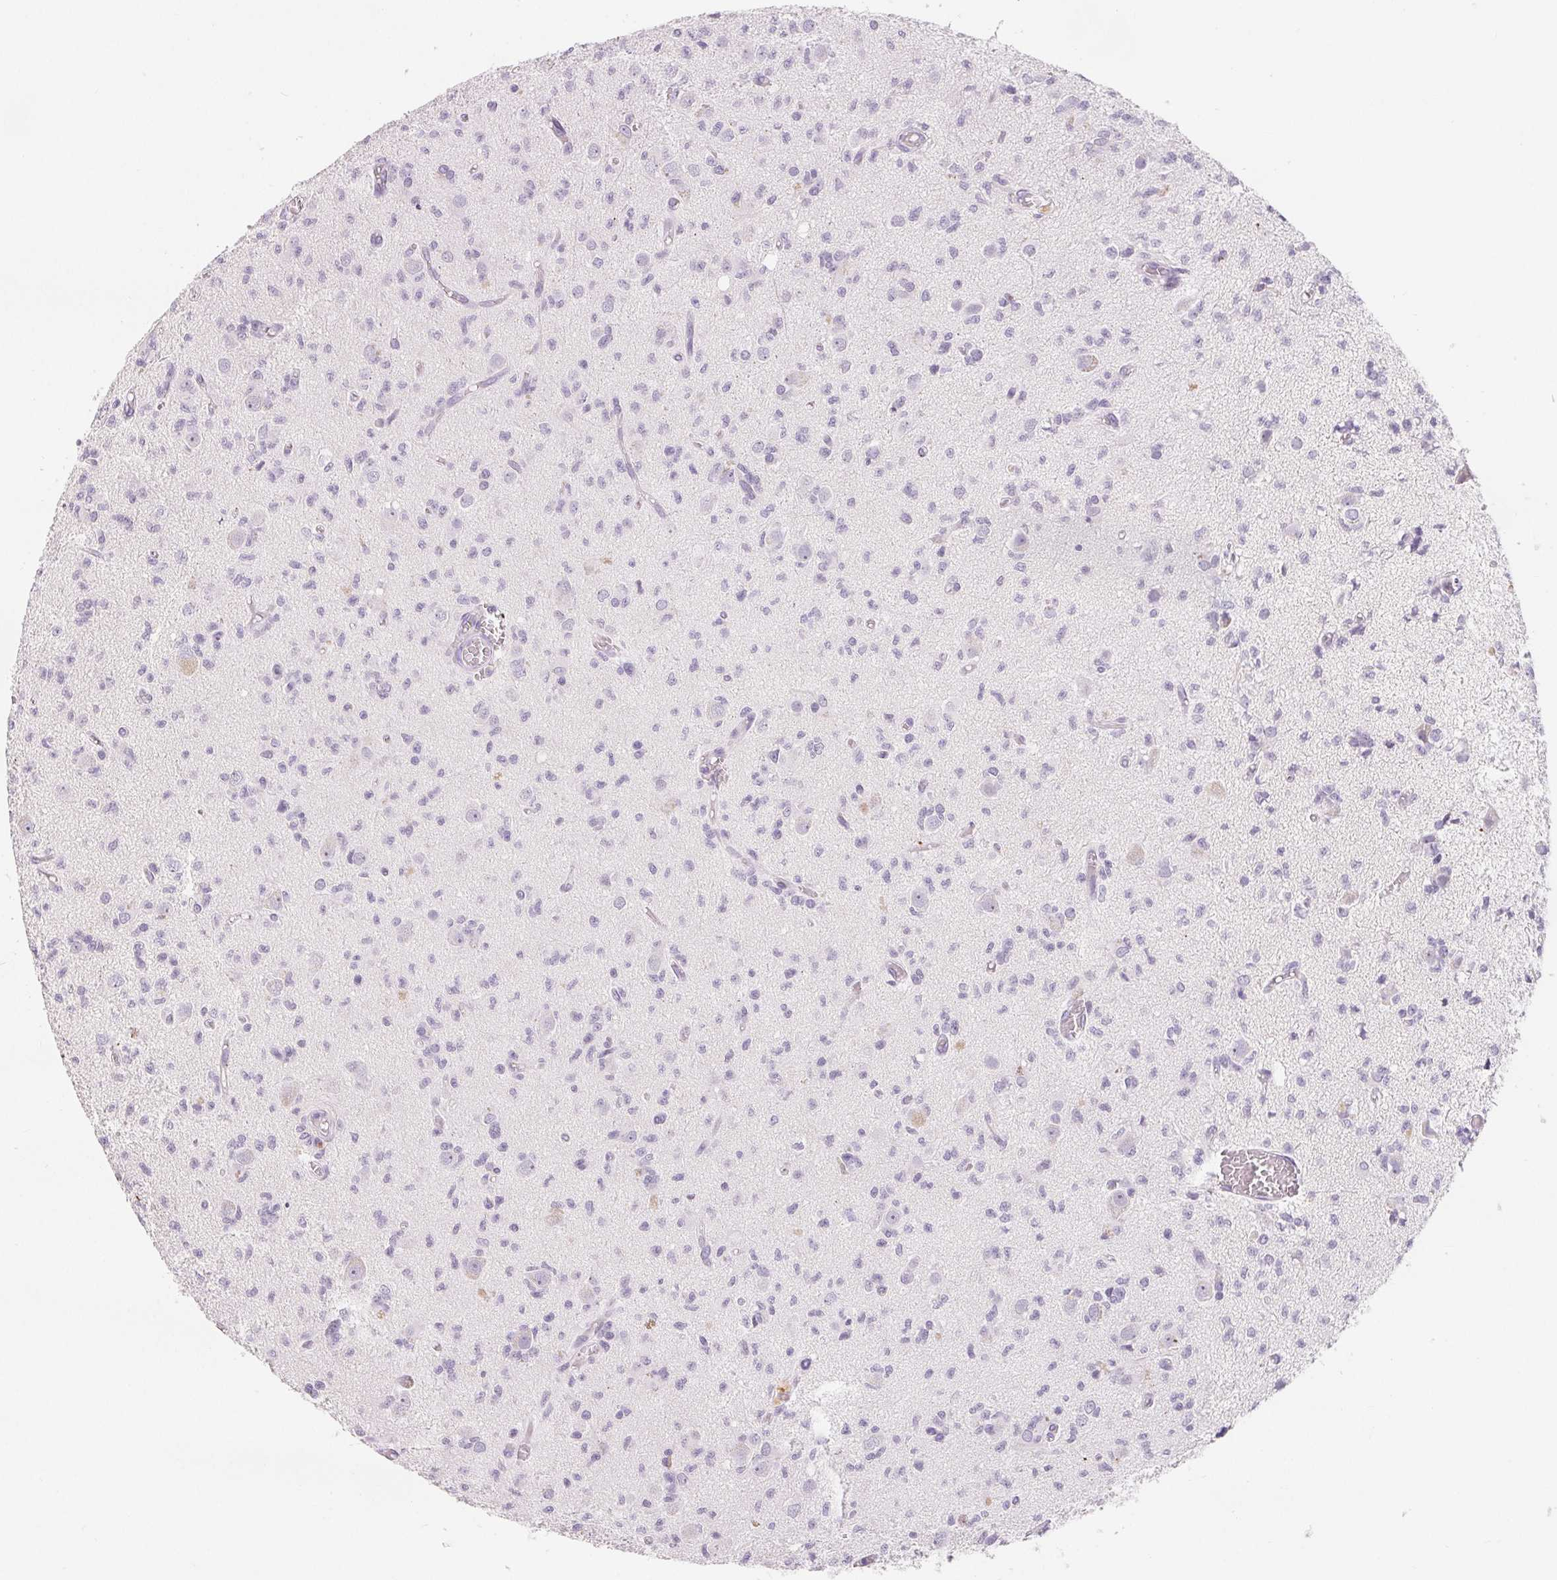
{"staining": {"intensity": "negative", "quantity": "none", "location": "none"}, "tissue": "glioma", "cell_type": "Tumor cells", "image_type": "cancer", "snomed": [{"axis": "morphology", "description": "Glioma, malignant, Low grade"}, {"axis": "topography", "description": "Brain"}], "caption": "Human malignant glioma (low-grade) stained for a protein using immunohistochemistry demonstrates no positivity in tumor cells.", "gene": "CD69", "patient": {"sex": "male", "age": 64}}